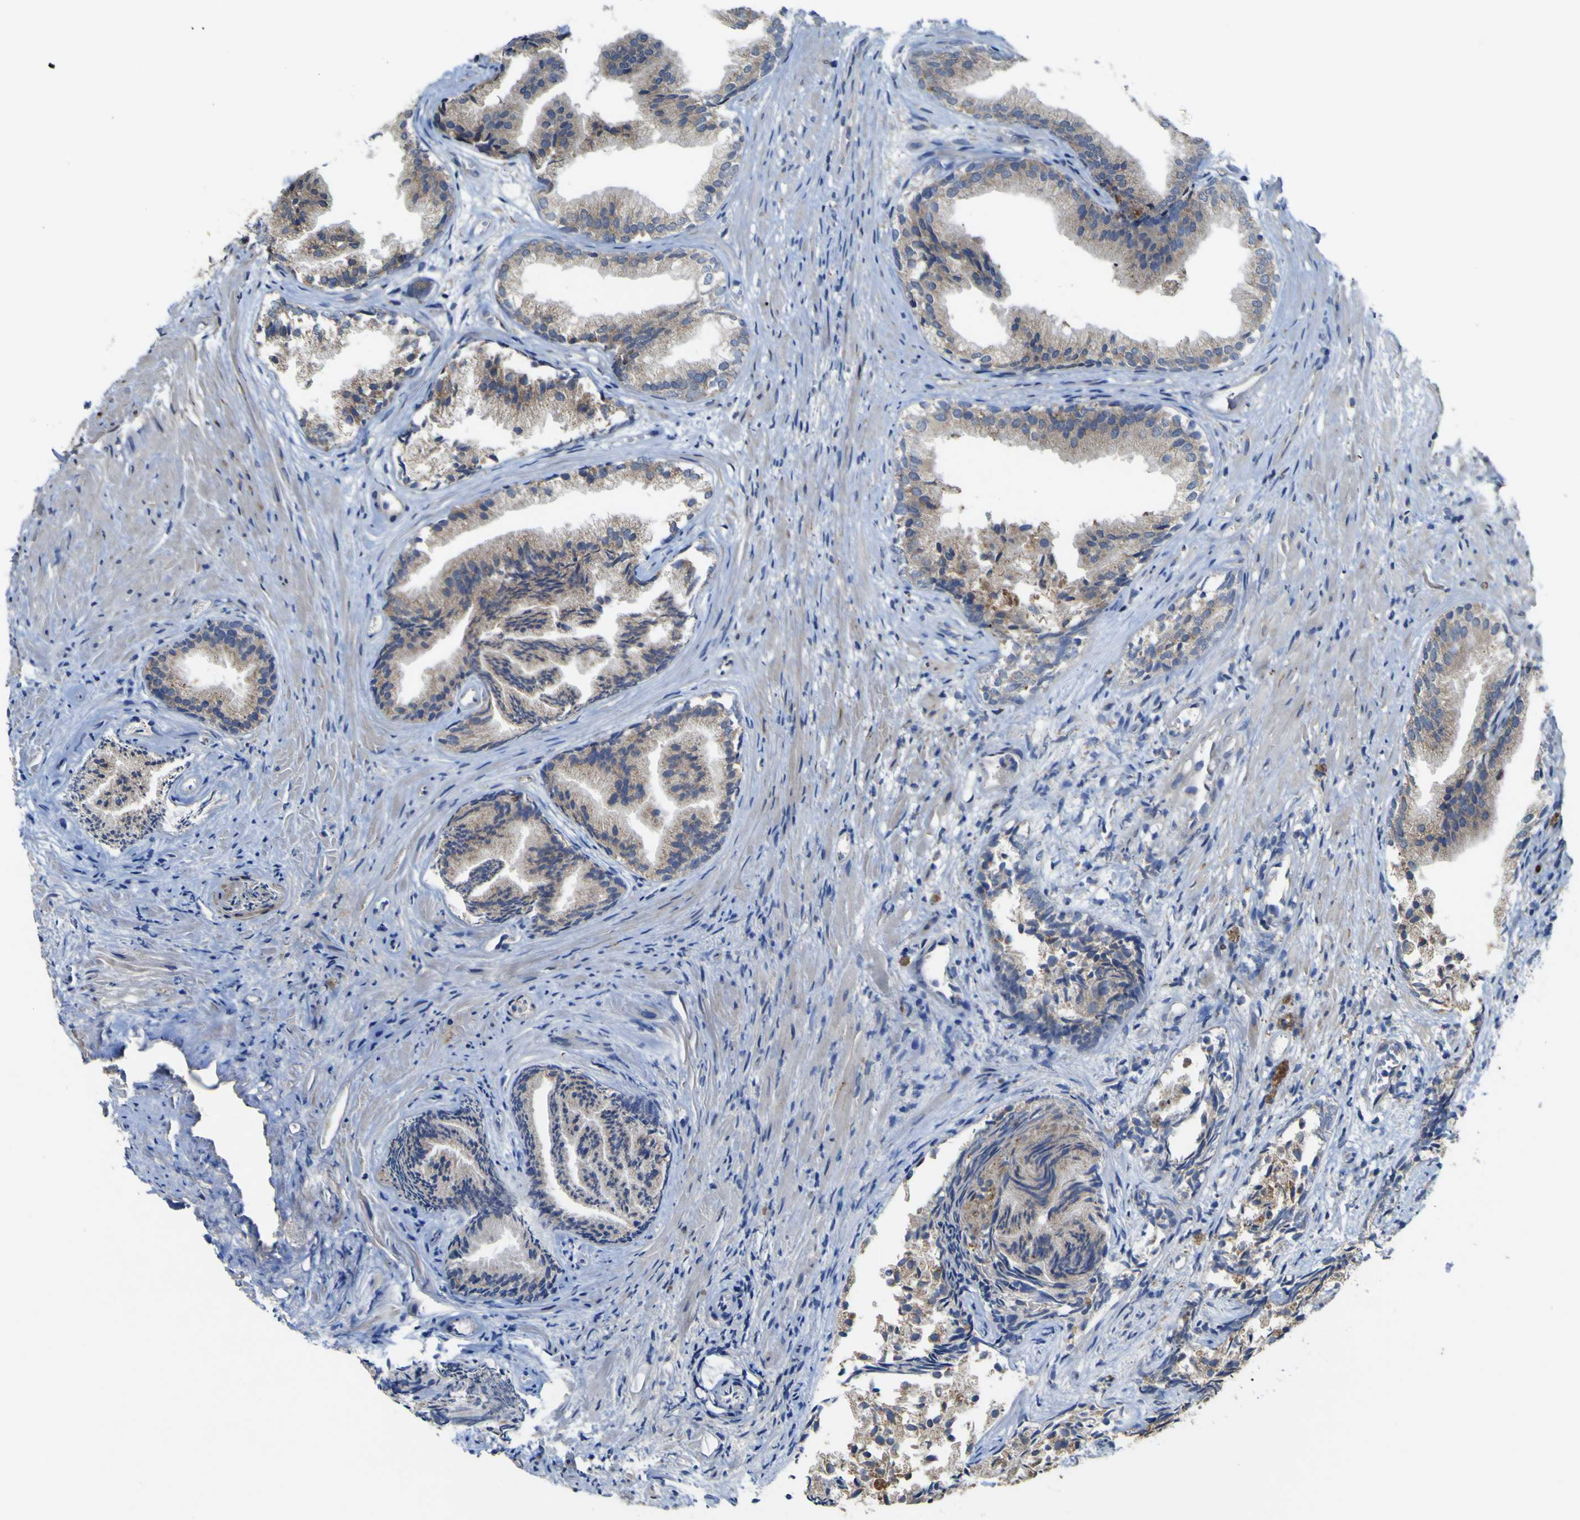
{"staining": {"intensity": "weak", "quantity": ">75%", "location": "cytoplasmic/membranous"}, "tissue": "prostate", "cell_type": "Glandular cells", "image_type": "normal", "snomed": [{"axis": "morphology", "description": "Normal tissue, NOS"}, {"axis": "topography", "description": "Prostate"}], "caption": "Protein expression analysis of unremarkable prostate reveals weak cytoplasmic/membranous staining in about >75% of glandular cells. The protein of interest is shown in brown color, while the nuclei are stained blue.", "gene": "IRAK2", "patient": {"sex": "male", "age": 76}}